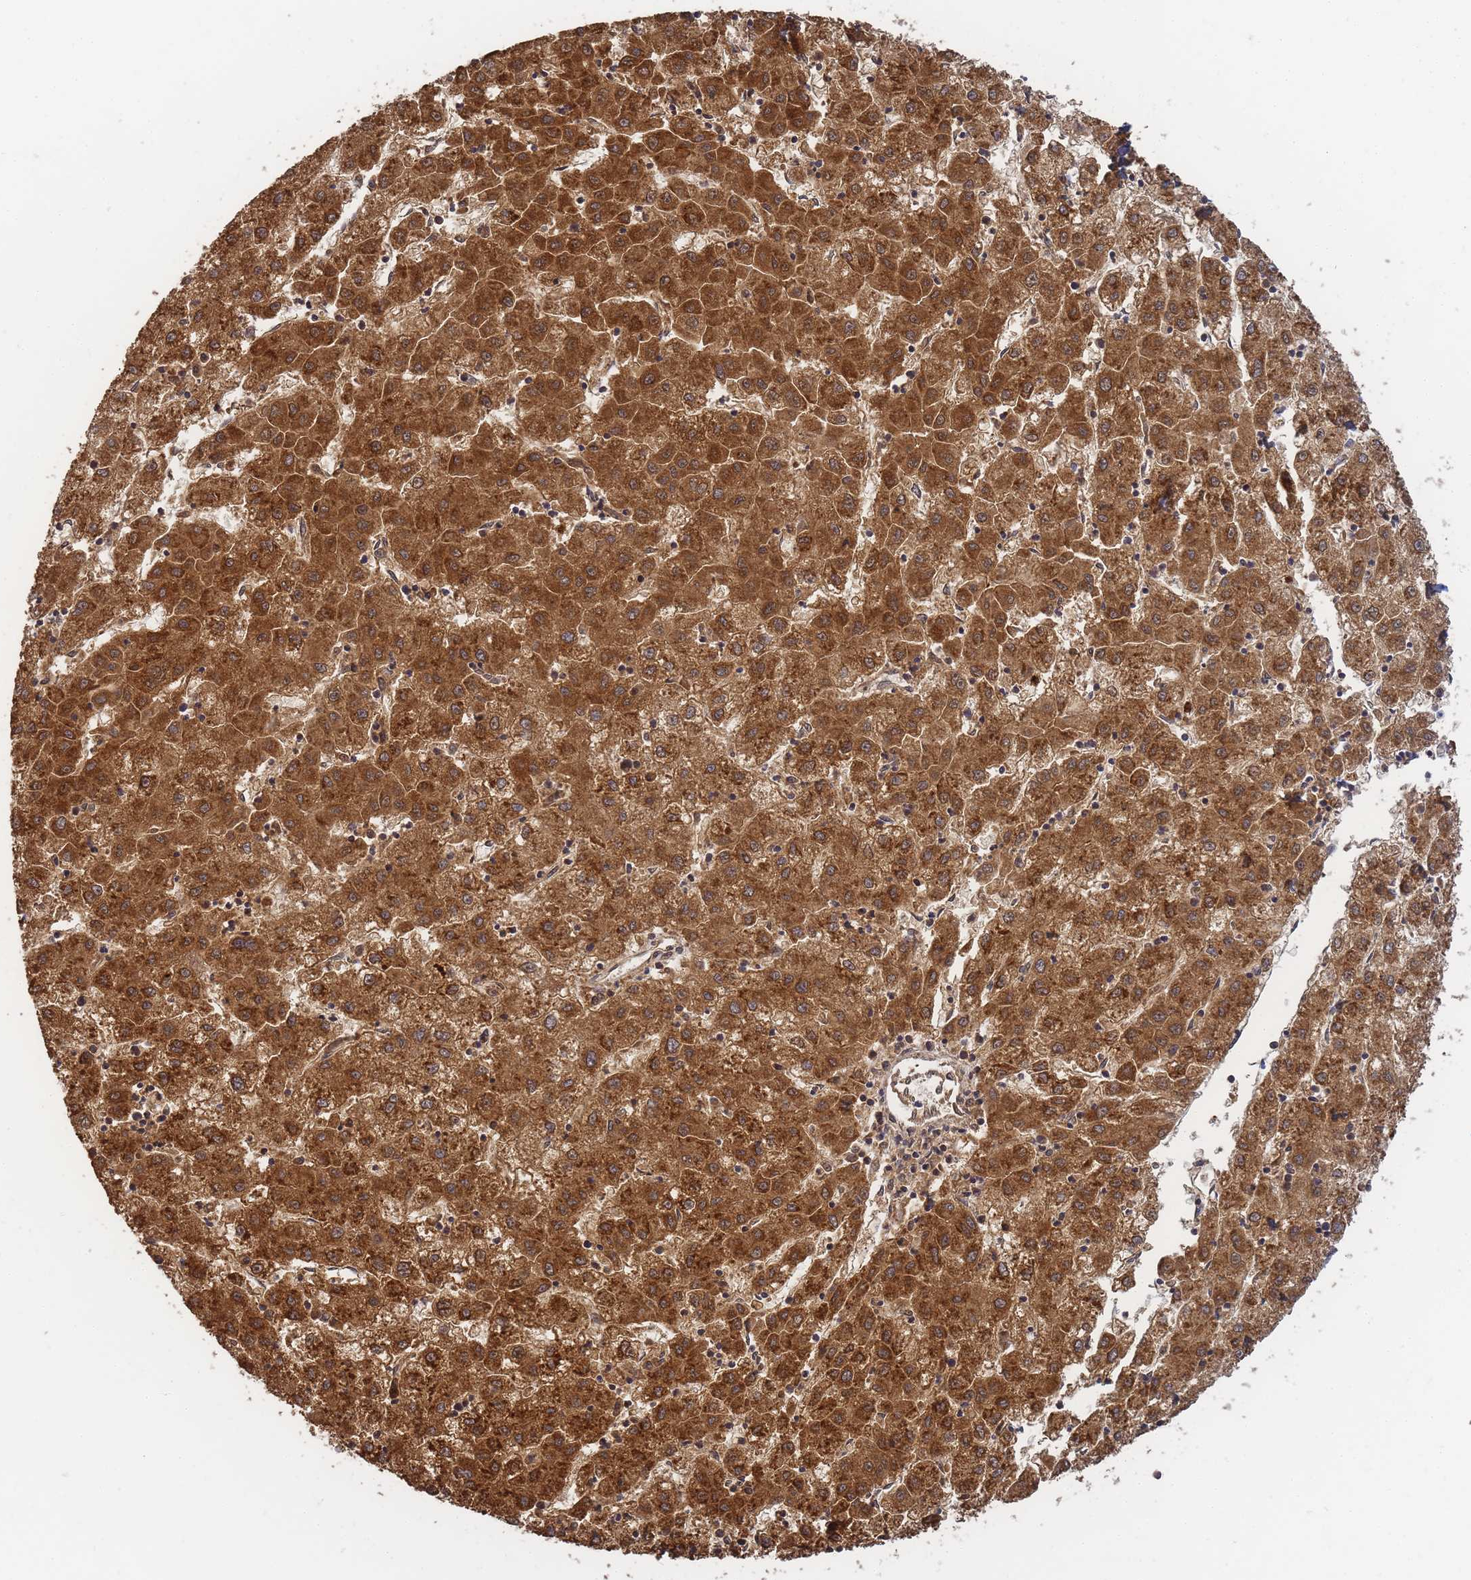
{"staining": {"intensity": "strong", "quantity": ">75%", "location": "cytoplasmic/membranous"}, "tissue": "liver cancer", "cell_type": "Tumor cells", "image_type": "cancer", "snomed": [{"axis": "morphology", "description": "Carcinoma, Hepatocellular, NOS"}, {"axis": "topography", "description": "Liver"}], "caption": "The histopathology image shows immunohistochemical staining of liver cancer. There is strong cytoplasmic/membranous staining is appreciated in approximately >75% of tumor cells.", "gene": "ALKBH1", "patient": {"sex": "male", "age": 72}}